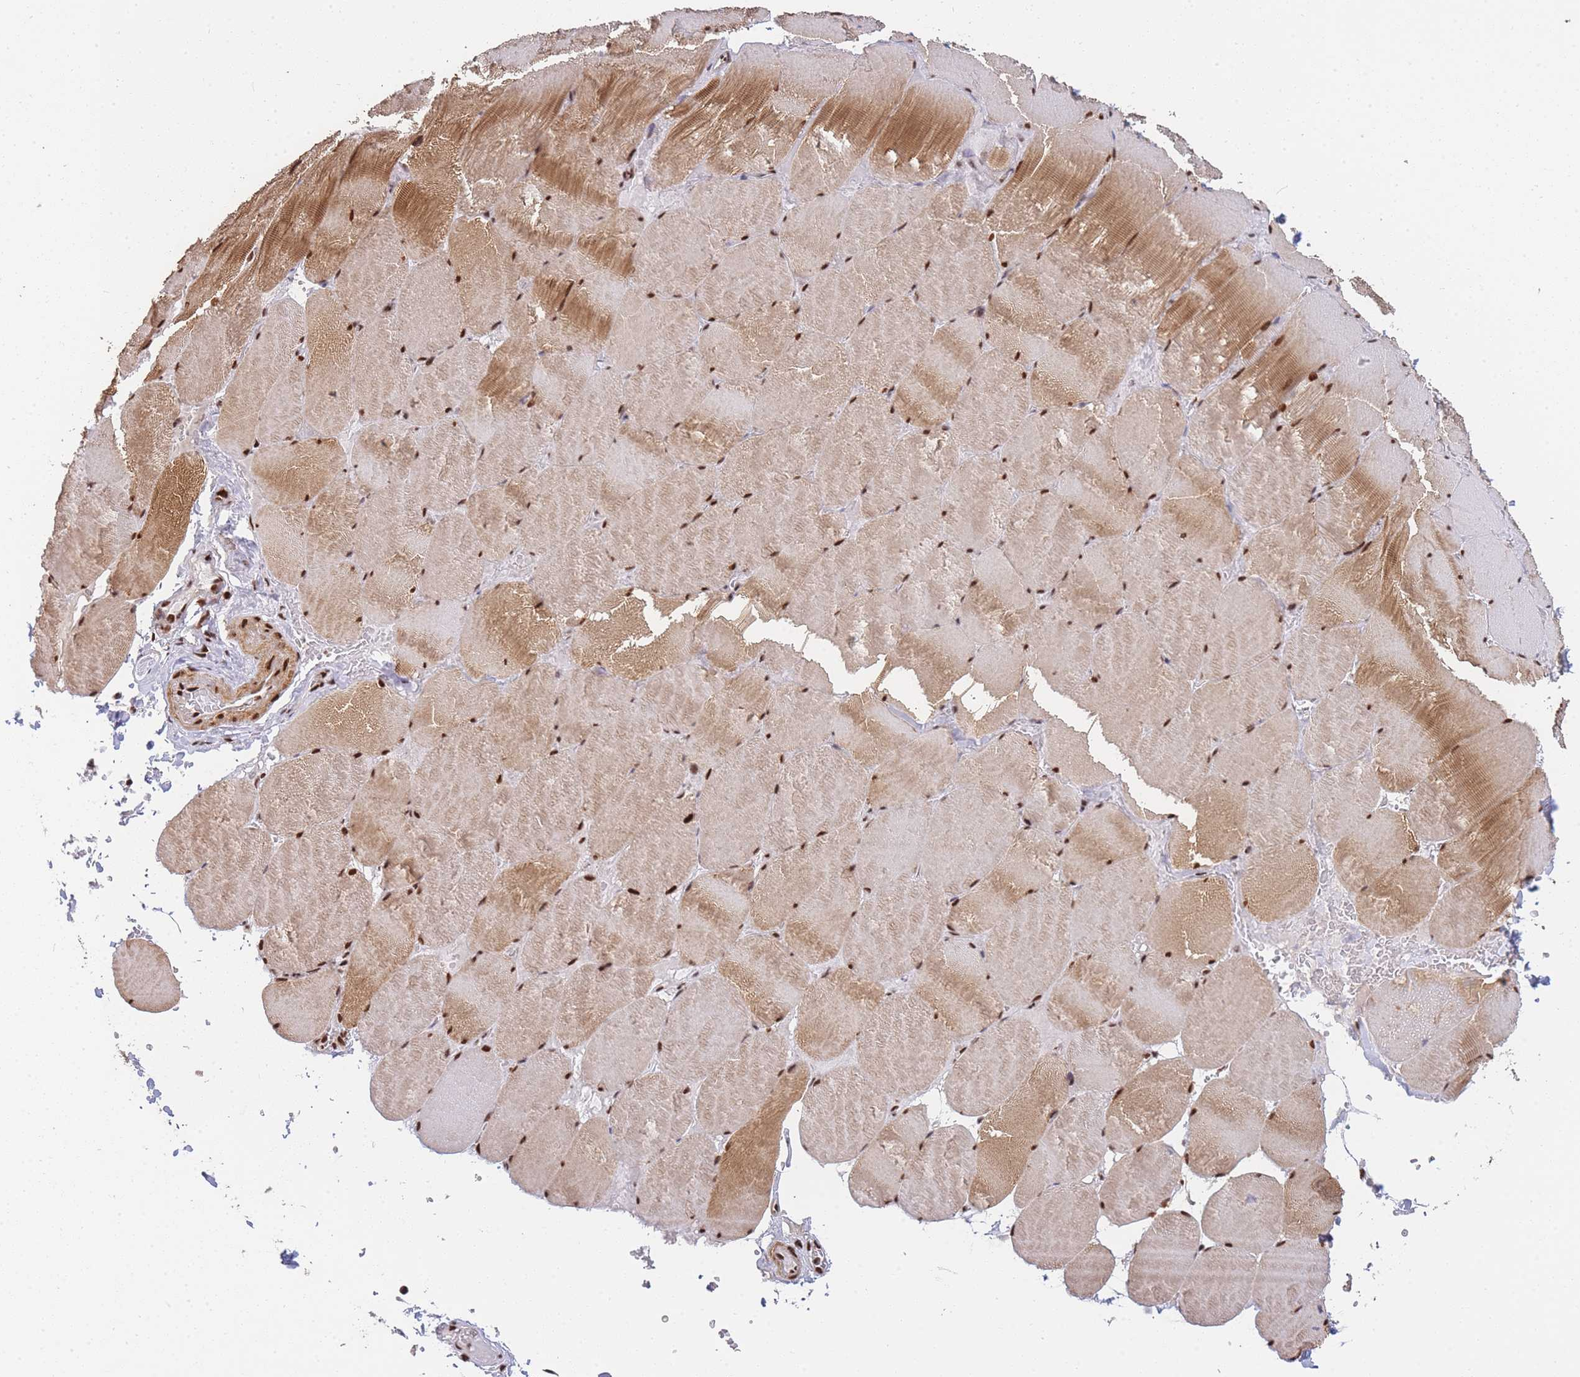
{"staining": {"intensity": "strong", "quantity": ">75%", "location": "cytoplasmic/membranous,nuclear"}, "tissue": "skeletal muscle", "cell_type": "Myocytes", "image_type": "normal", "snomed": [{"axis": "morphology", "description": "Normal tissue, NOS"}, {"axis": "topography", "description": "Skeletal muscle"}, {"axis": "topography", "description": "Head-Neck"}], "caption": "Brown immunohistochemical staining in benign human skeletal muscle reveals strong cytoplasmic/membranous,nuclear positivity in about >75% of myocytes. Nuclei are stained in blue.", "gene": "PRKDC", "patient": {"sex": "male", "age": 66}}